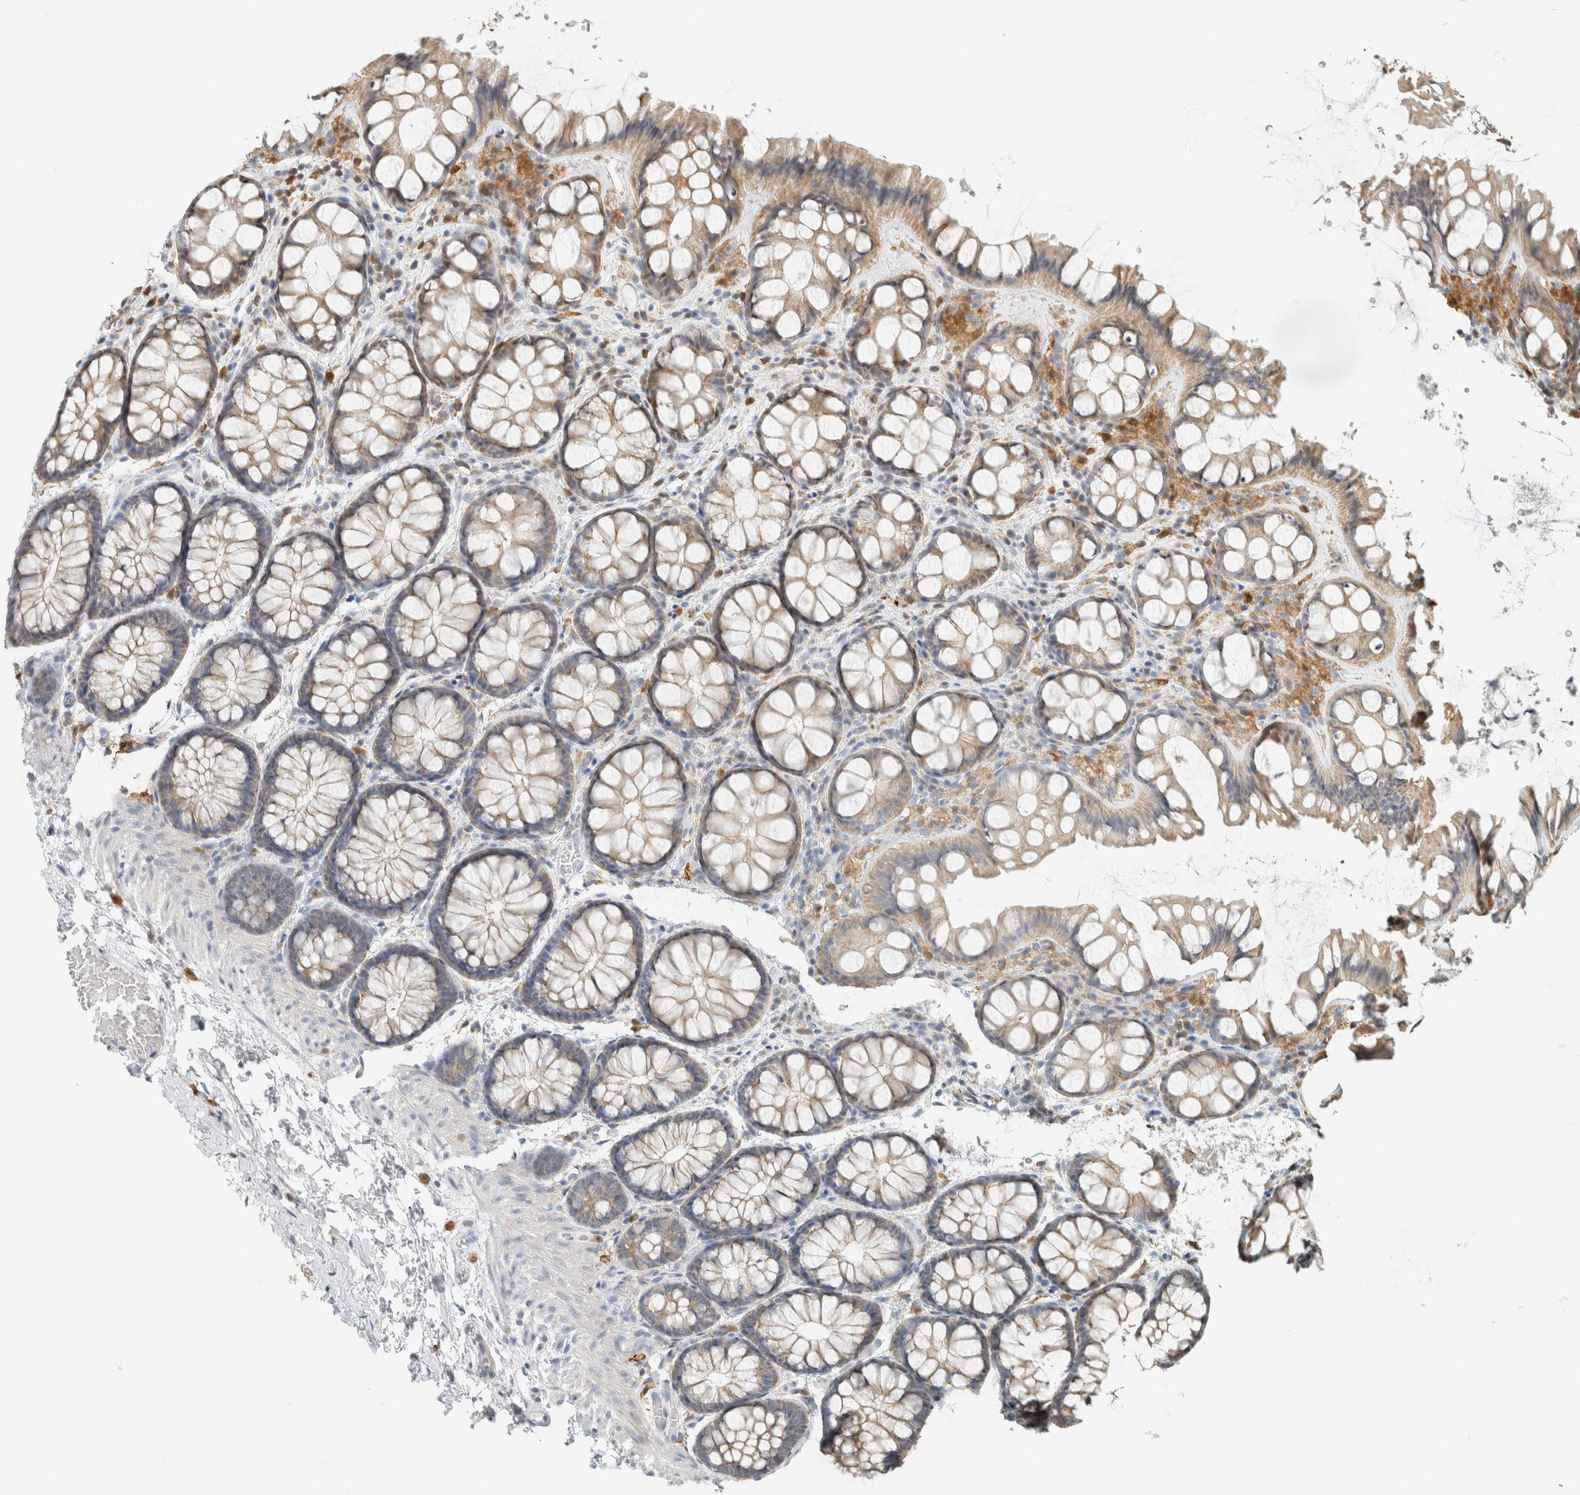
{"staining": {"intensity": "negative", "quantity": "none", "location": "none"}, "tissue": "colon", "cell_type": "Endothelial cells", "image_type": "normal", "snomed": [{"axis": "morphology", "description": "Normal tissue, NOS"}, {"axis": "topography", "description": "Colon"}], "caption": "Immunohistochemical staining of unremarkable colon reveals no significant staining in endothelial cells.", "gene": "CAPG", "patient": {"sex": "male", "age": 47}}